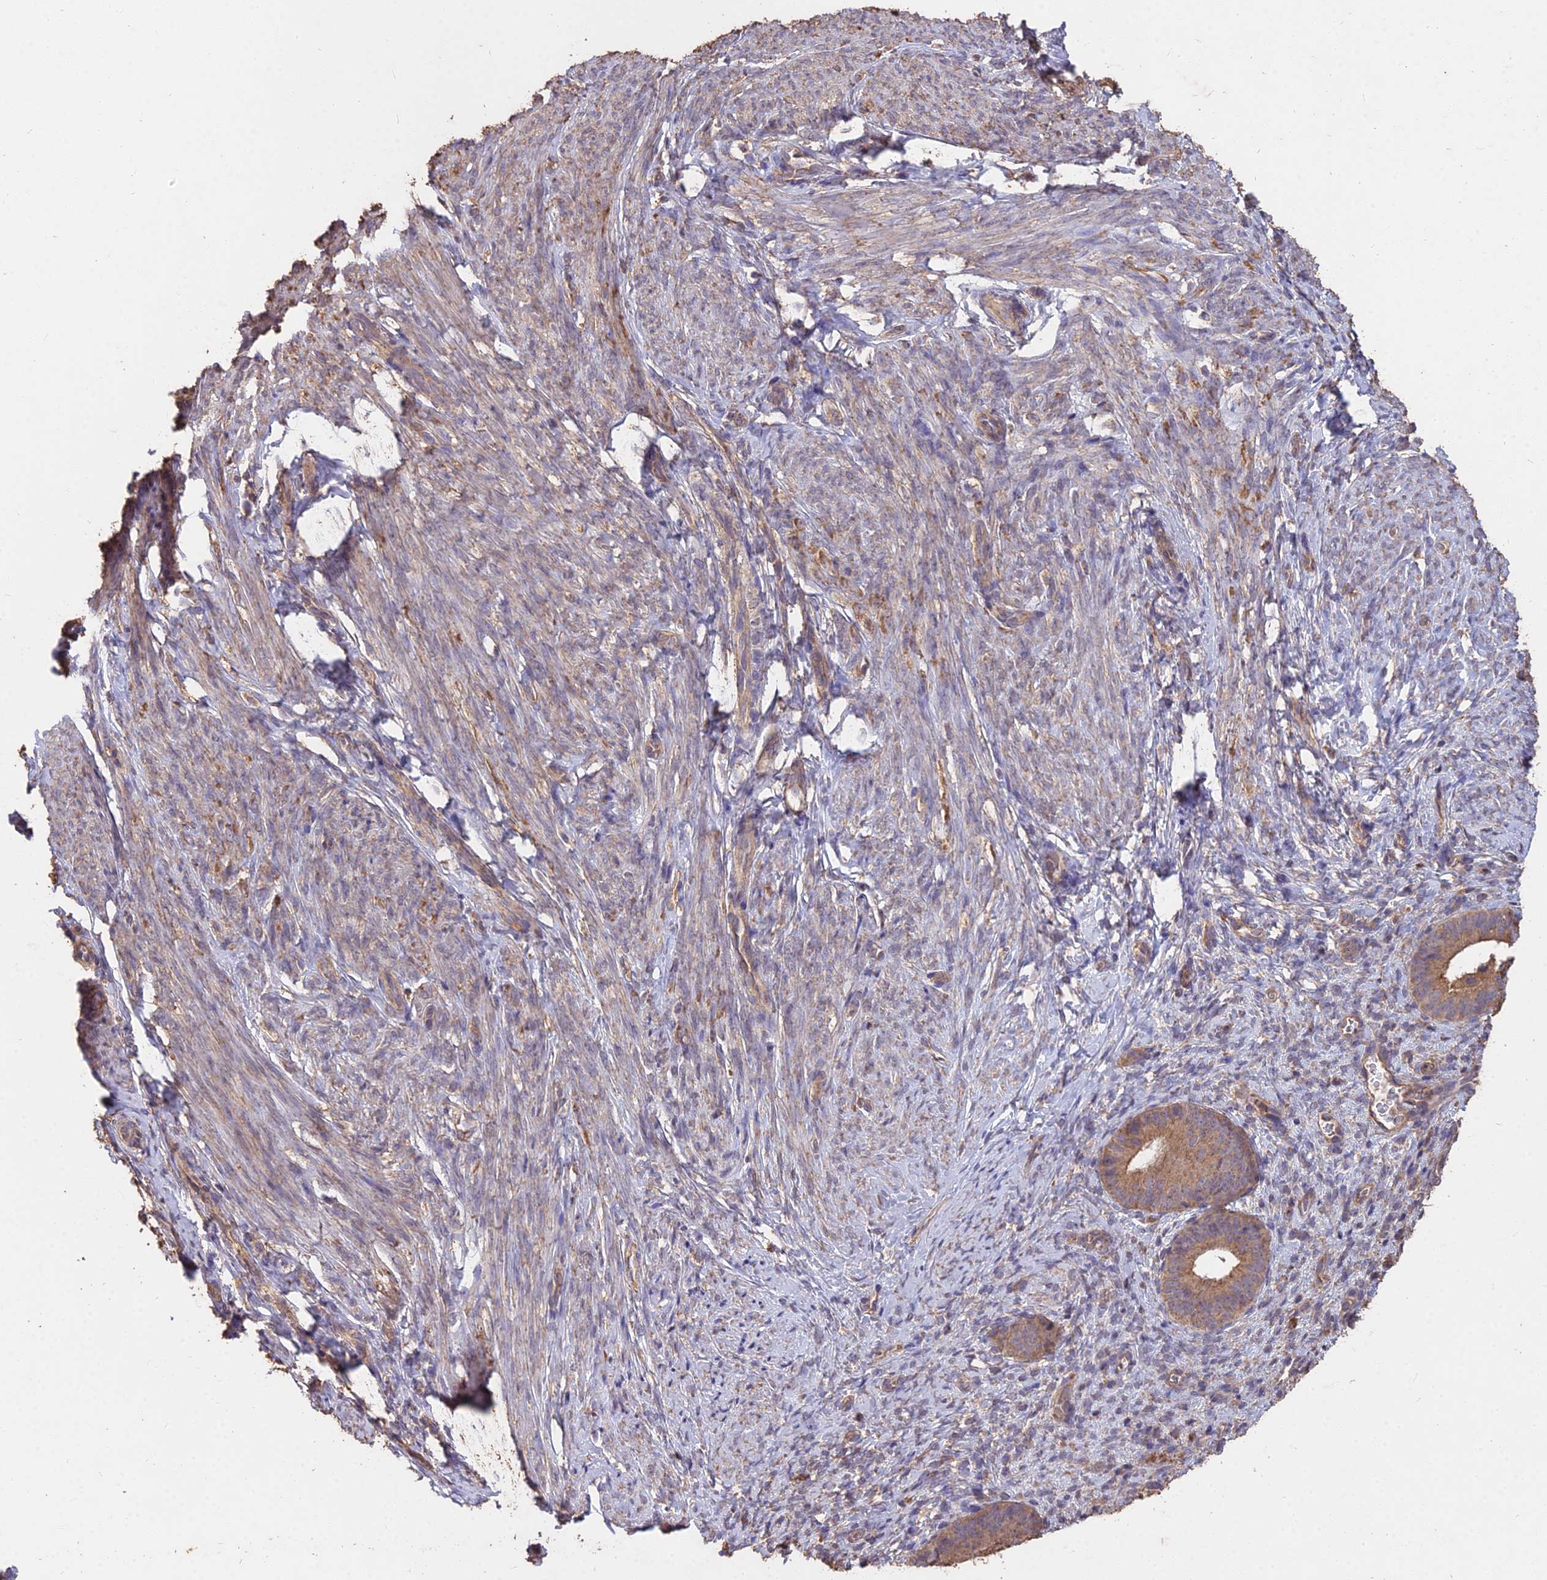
{"staining": {"intensity": "weak", "quantity": "<25%", "location": "cytoplasmic/membranous"}, "tissue": "endometrium", "cell_type": "Cells in endometrial stroma", "image_type": "normal", "snomed": [{"axis": "morphology", "description": "Normal tissue, NOS"}, {"axis": "topography", "description": "Endometrium"}], "caption": "Protein analysis of benign endometrium displays no significant positivity in cells in endometrial stroma. (Stains: DAB immunohistochemistry with hematoxylin counter stain, Microscopy: brightfield microscopy at high magnification).", "gene": "CEMIP2", "patient": {"sex": "female", "age": 65}}